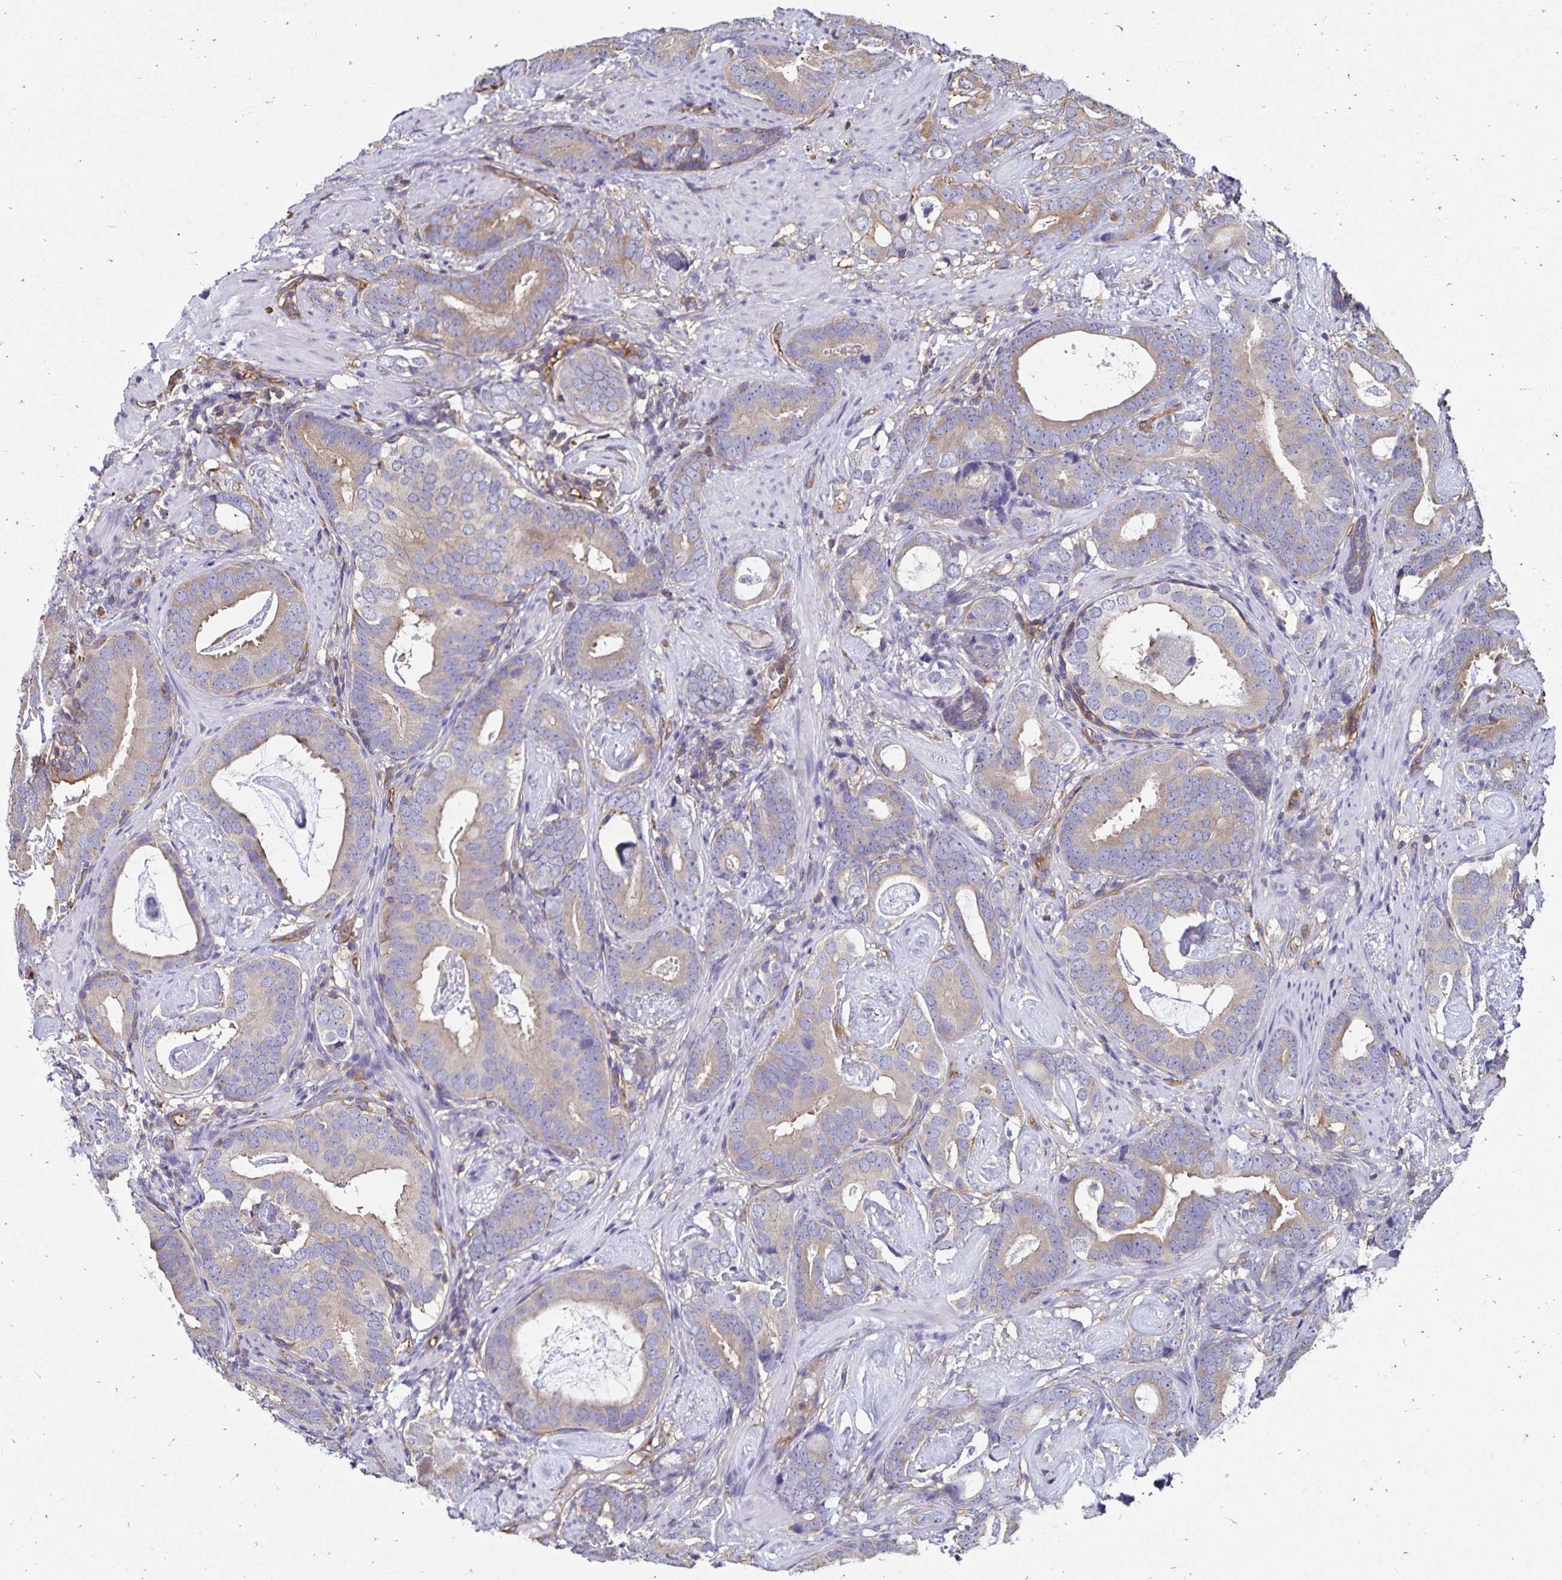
{"staining": {"intensity": "weak", "quantity": "25%-75%", "location": "cytoplasmic/membranous"}, "tissue": "prostate cancer", "cell_type": "Tumor cells", "image_type": "cancer", "snomed": [{"axis": "morphology", "description": "Adenocarcinoma, Low grade"}, {"axis": "topography", "description": "Prostate and seminal vesicle, NOS"}], "caption": "A low amount of weak cytoplasmic/membranous staining is seen in approximately 25%-75% of tumor cells in prostate cancer (adenocarcinoma (low-grade)) tissue. The staining was performed using DAB, with brown indicating positive protein expression. Nuclei are stained blue with hematoxylin.", "gene": "RPRML", "patient": {"sex": "male", "age": 71}}